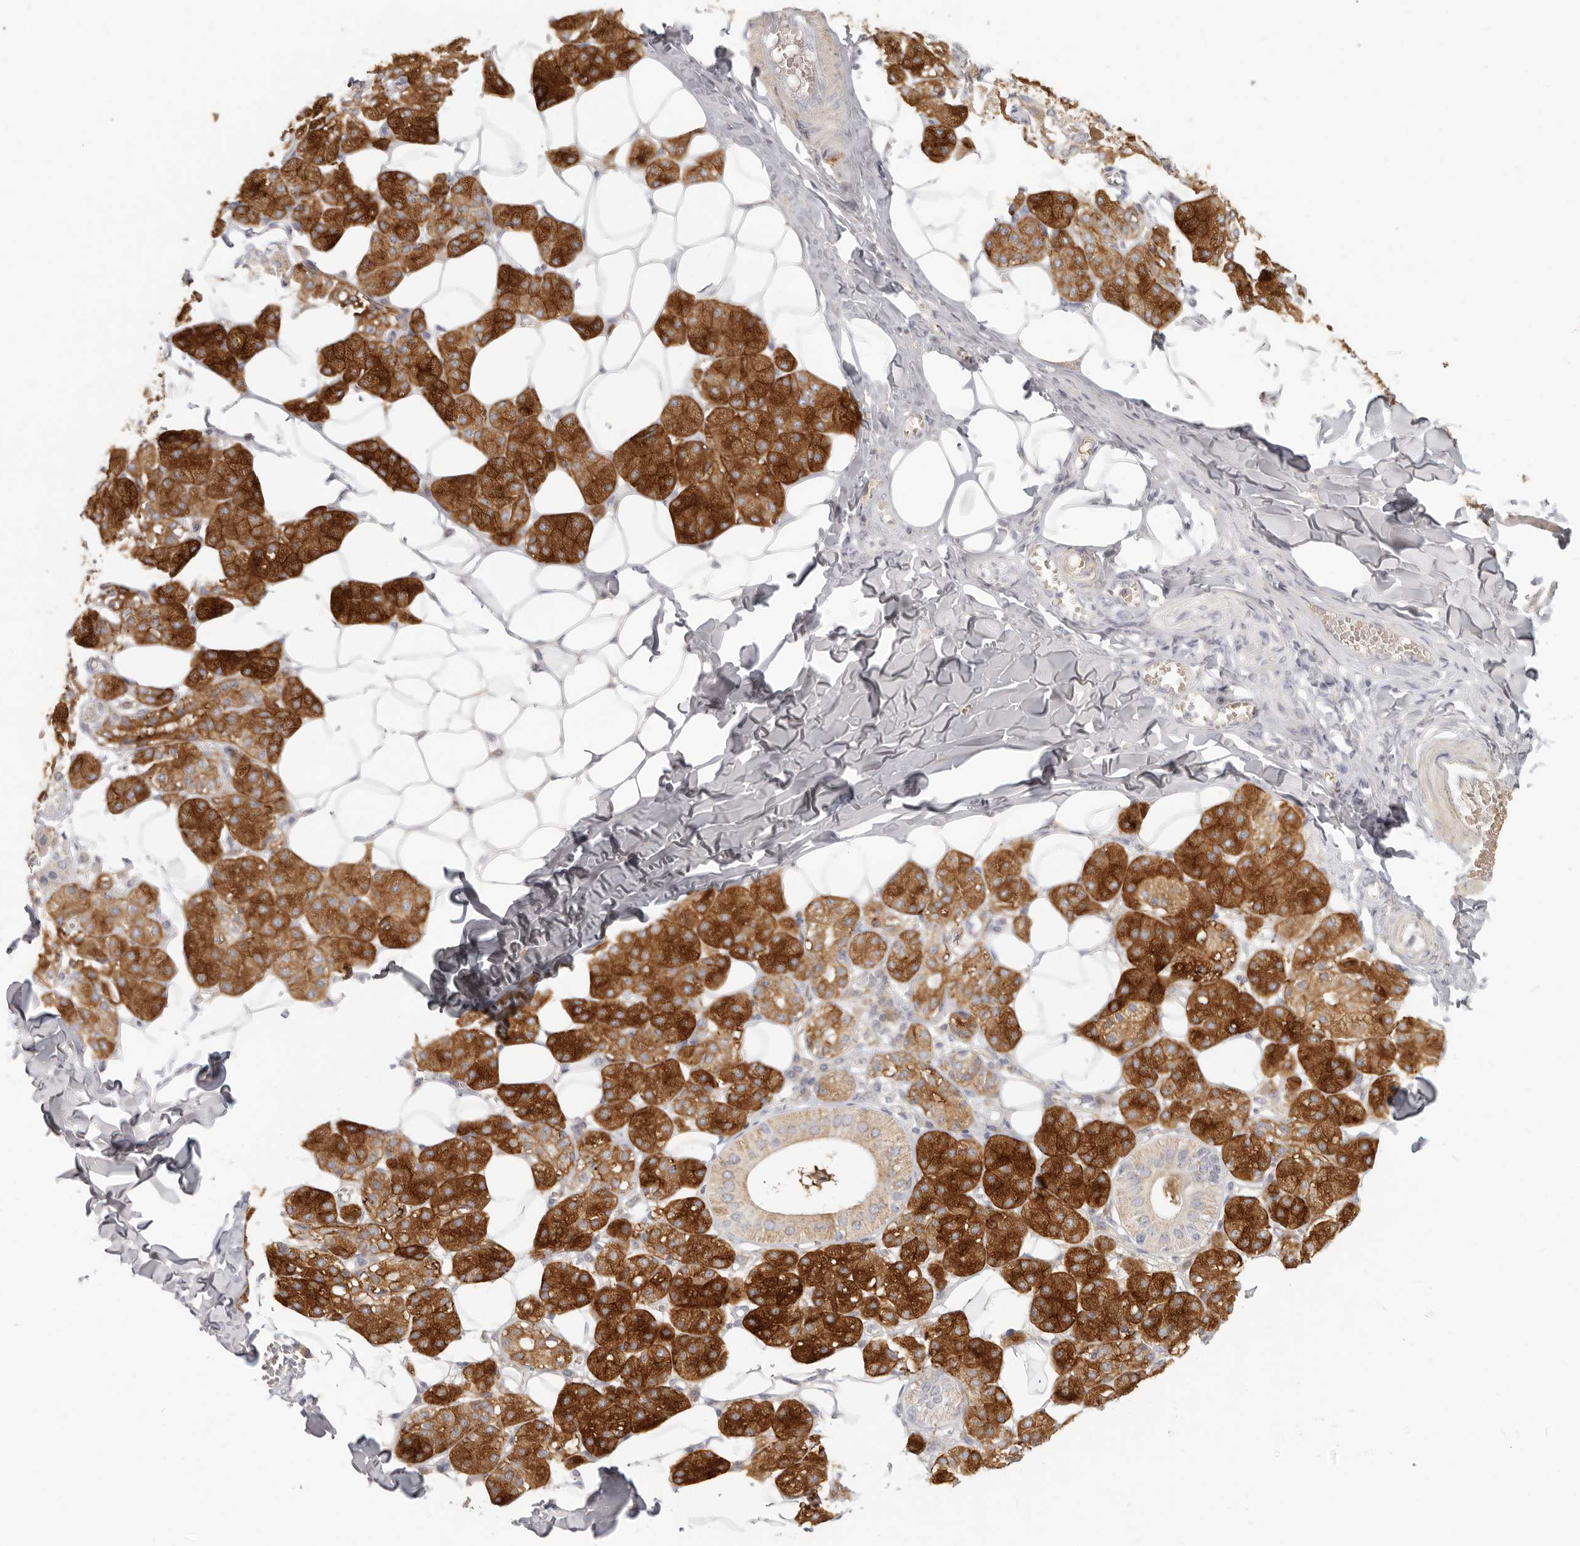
{"staining": {"intensity": "strong", "quantity": ">75%", "location": "cytoplasmic/membranous"}, "tissue": "salivary gland", "cell_type": "Glandular cells", "image_type": "normal", "snomed": [{"axis": "morphology", "description": "Normal tissue, NOS"}, {"axis": "topography", "description": "Salivary gland"}], "caption": "Immunohistochemistry (IHC) image of unremarkable salivary gland: human salivary gland stained using IHC exhibits high levels of strong protein expression localized specifically in the cytoplasmic/membranous of glandular cells, appearing as a cytoplasmic/membranous brown color.", "gene": "NIBAN1", "patient": {"sex": "female", "age": 33}}